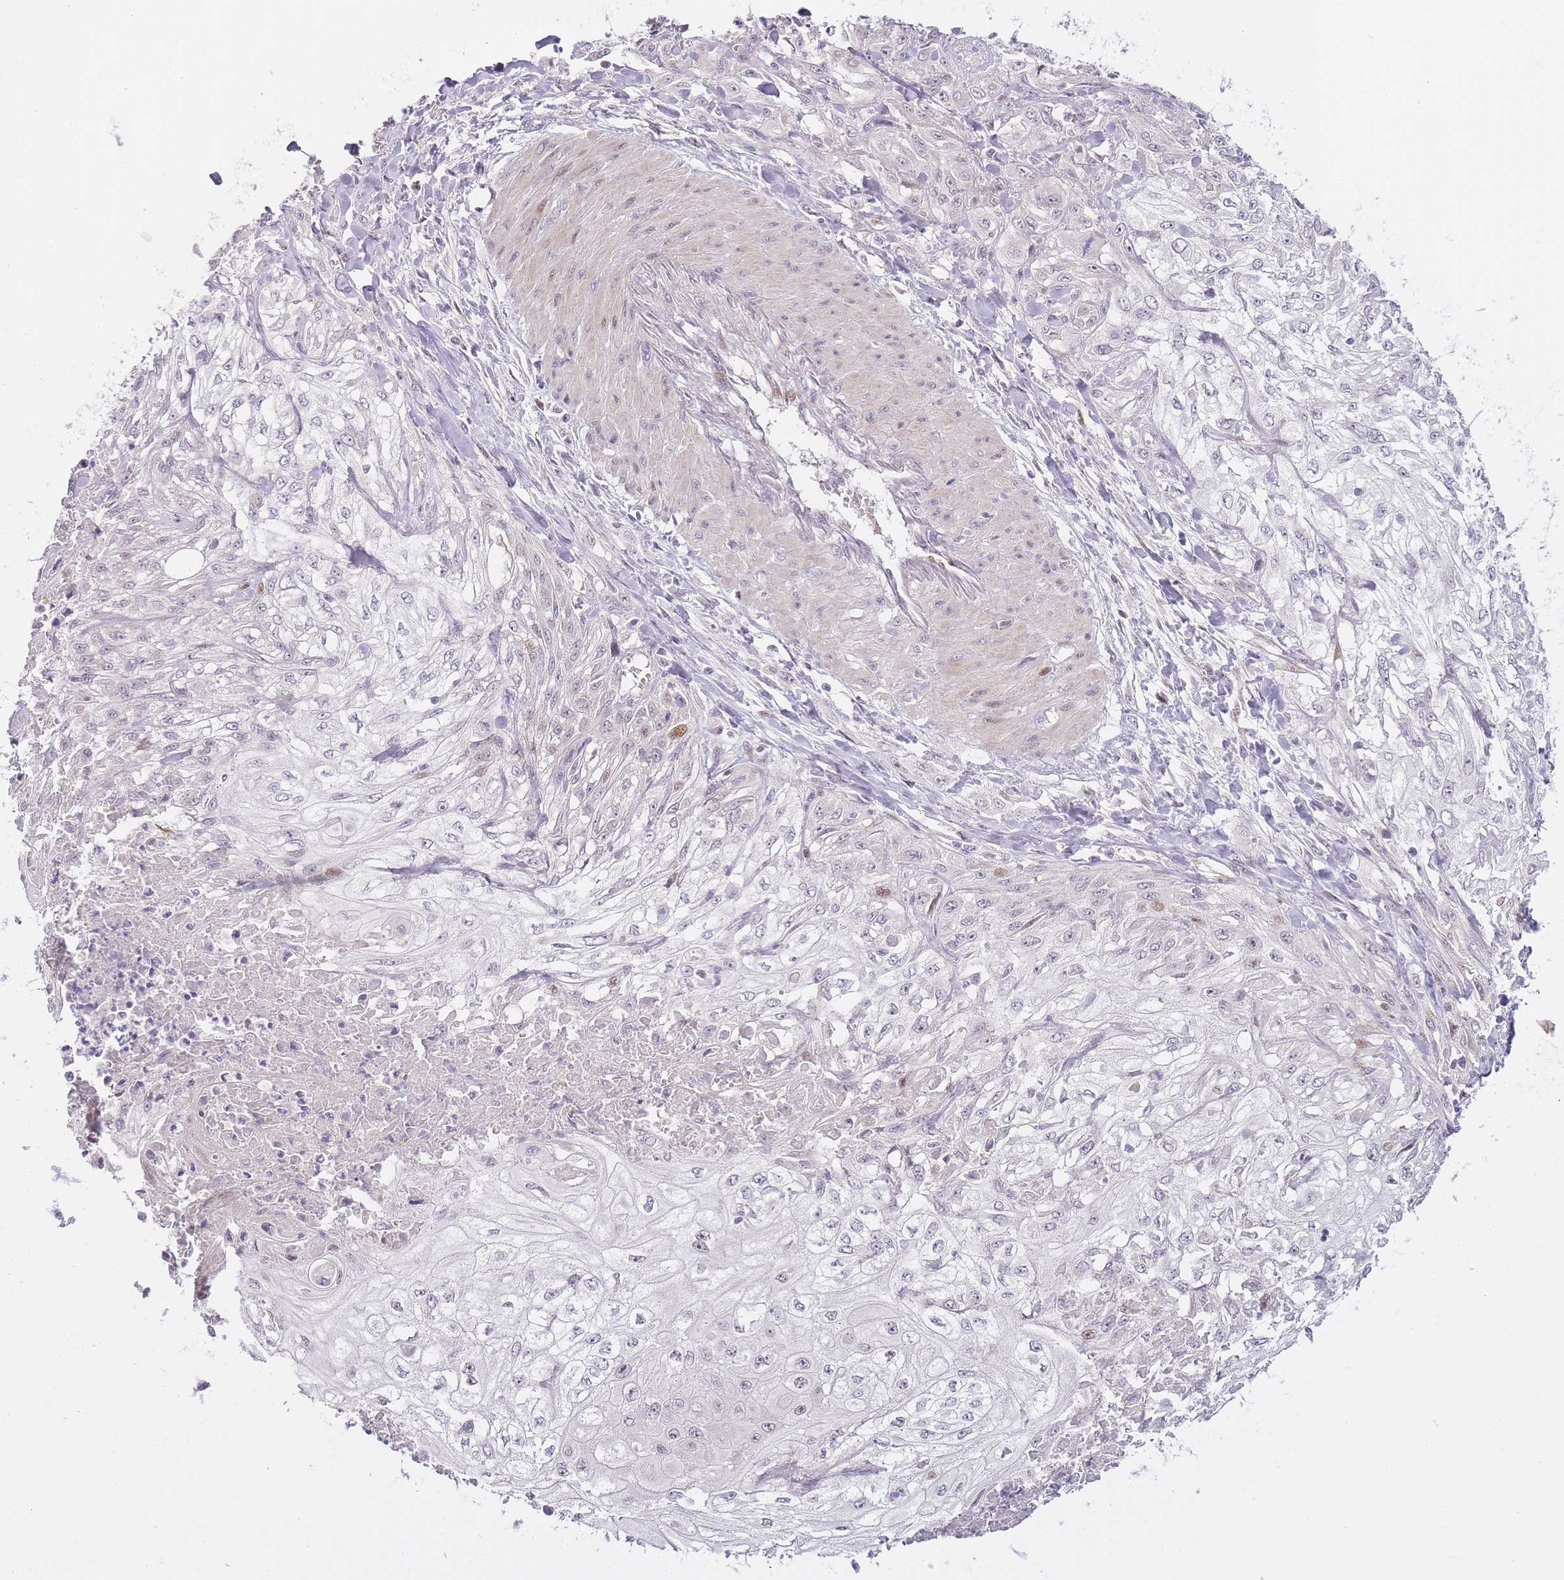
{"staining": {"intensity": "moderate", "quantity": "<25%", "location": "nuclear"}, "tissue": "skin cancer", "cell_type": "Tumor cells", "image_type": "cancer", "snomed": [{"axis": "morphology", "description": "Squamous cell carcinoma, NOS"}, {"axis": "morphology", "description": "Squamous cell carcinoma, metastatic, NOS"}, {"axis": "topography", "description": "Skin"}, {"axis": "topography", "description": "Lymph node"}], "caption": "There is low levels of moderate nuclear staining in tumor cells of skin cancer, as demonstrated by immunohistochemical staining (brown color).", "gene": "OGG1", "patient": {"sex": "male", "age": 75}}